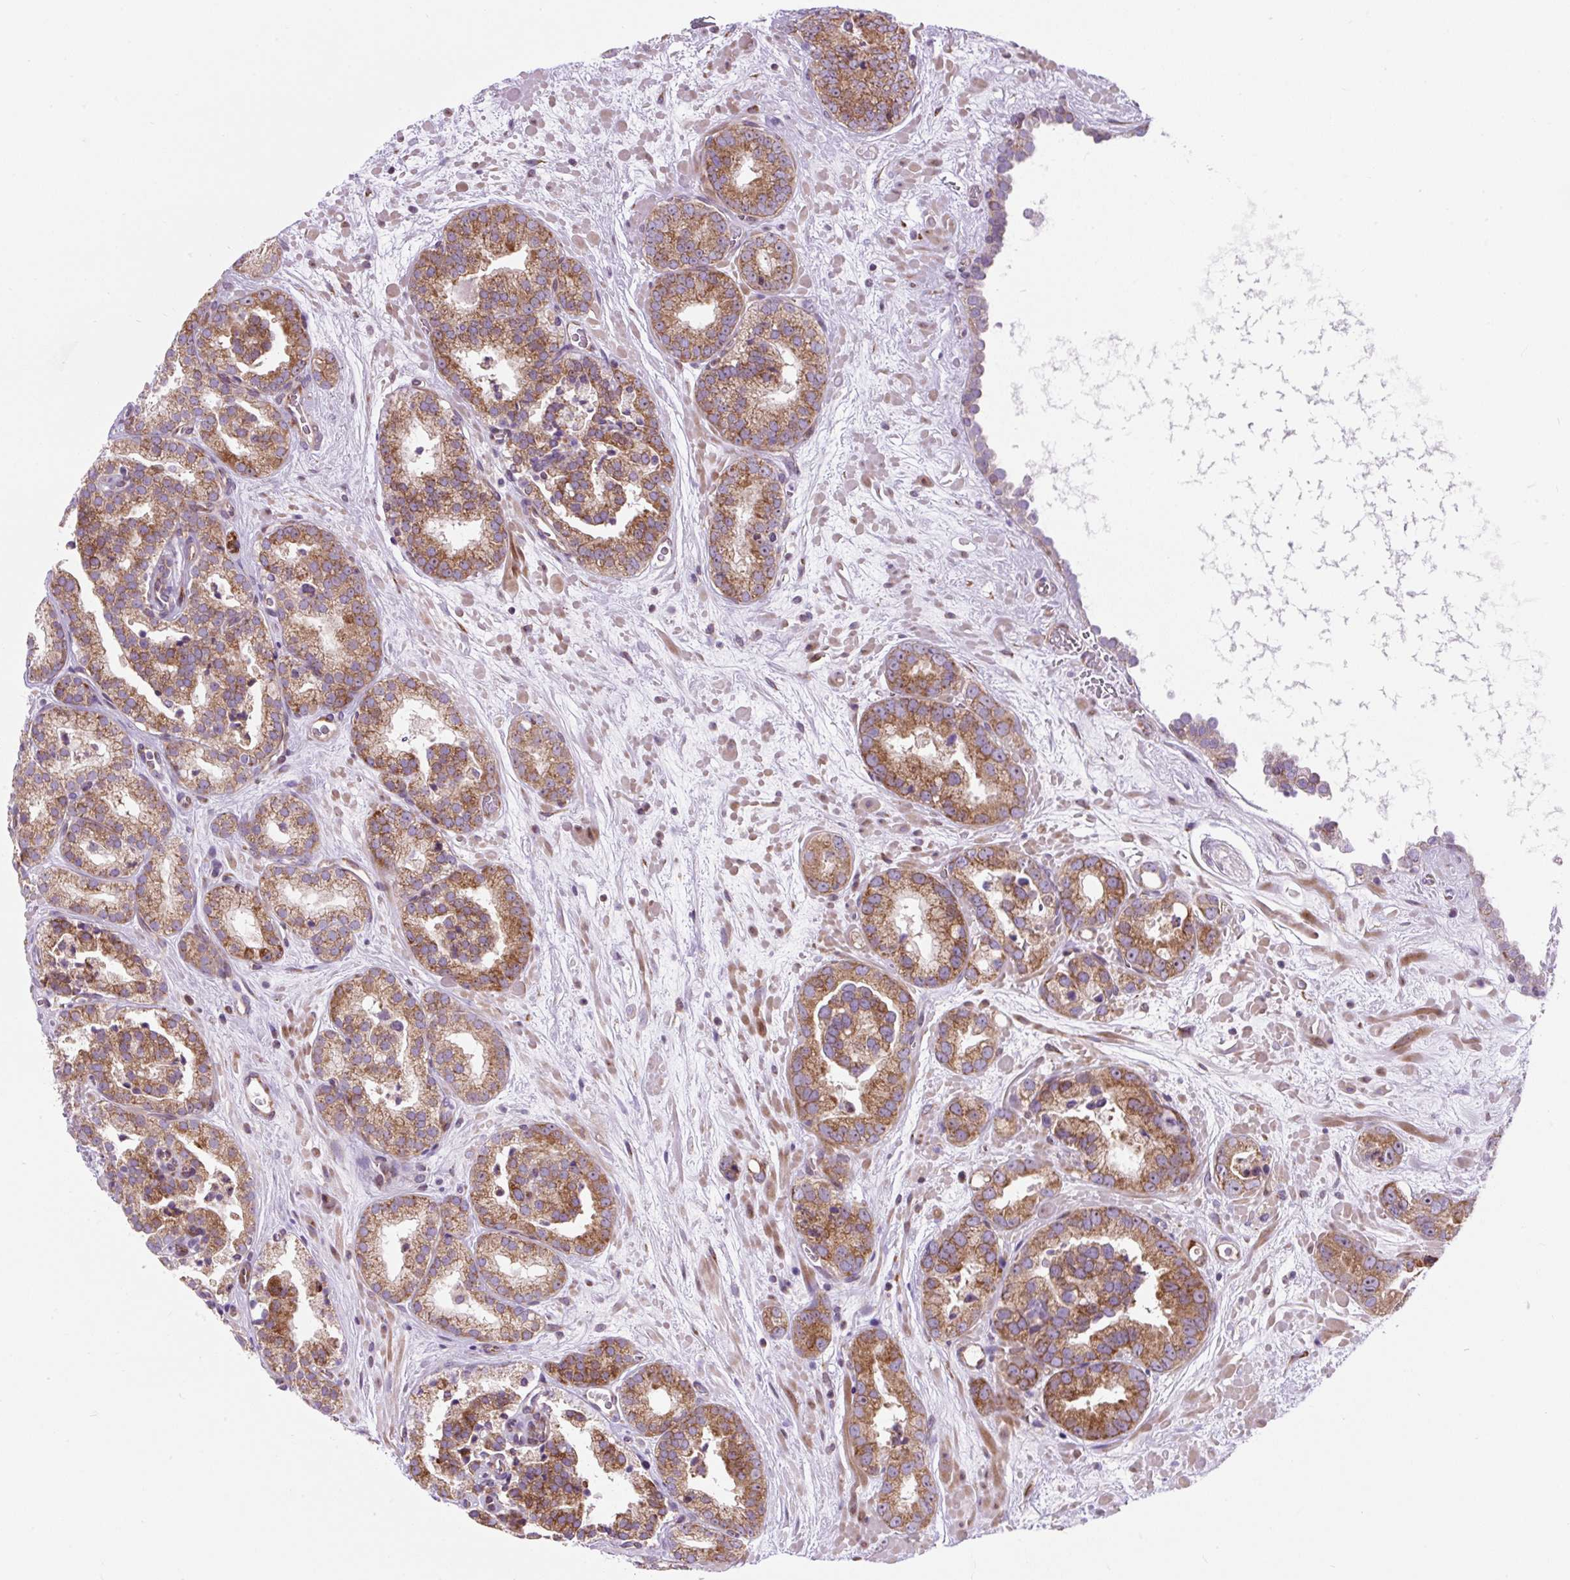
{"staining": {"intensity": "moderate", "quantity": ">75%", "location": "cytoplasmic/membranous"}, "tissue": "prostate cancer", "cell_type": "Tumor cells", "image_type": "cancer", "snomed": [{"axis": "morphology", "description": "Adenocarcinoma, High grade"}, {"axis": "topography", "description": "Prostate"}], "caption": "Protein expression analysis of prostate cancer reveals moderate cytoplasmic/membranous staining in about >75% of tumor cells.", "gene": "CISD3", "patient": {"sex": "male", "age": 66}}